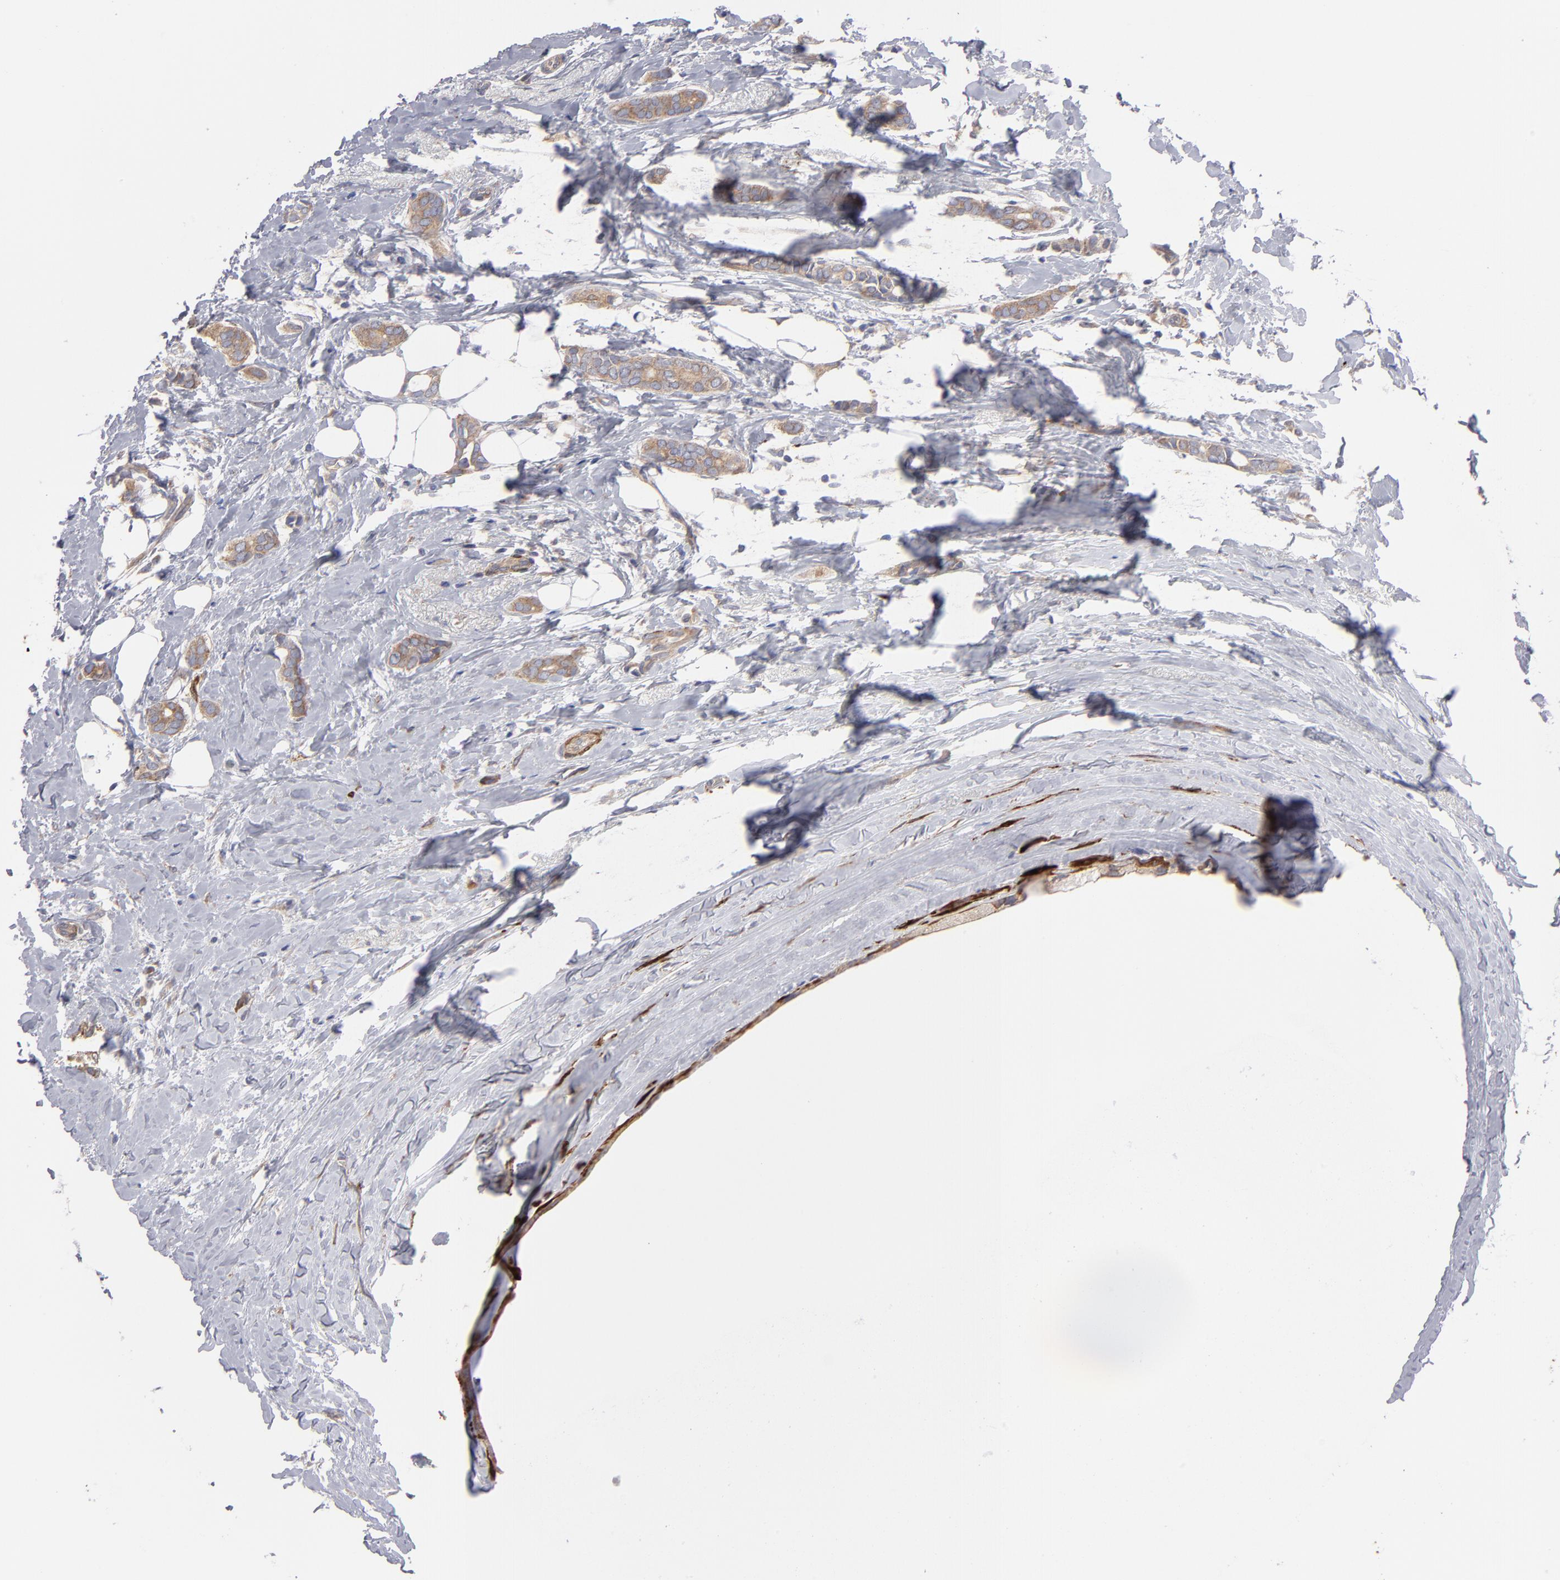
{"staining": {"intensity": "moderate", "quantity": ">75%", "location": "cytoplasmic/membranous"}, "tissue": "breast cancer", "cell_type": "Tumor cells", "image_type": "cancer", "snomed": [{"axis": "morphology", "description": "Duct carcinoma"}, {"axis": "topography", "description": "Breast"}], "caption": "Breast cancer tissue exhibits moderate cytoplasmic/membranous expression in approximately >75% of tumor cells Immunohistochemistry stains the protein of interest in brown and the nuclei are stained blue.", "gene": "SLMAP", "patient": {"sex": "female", "age": 54}}